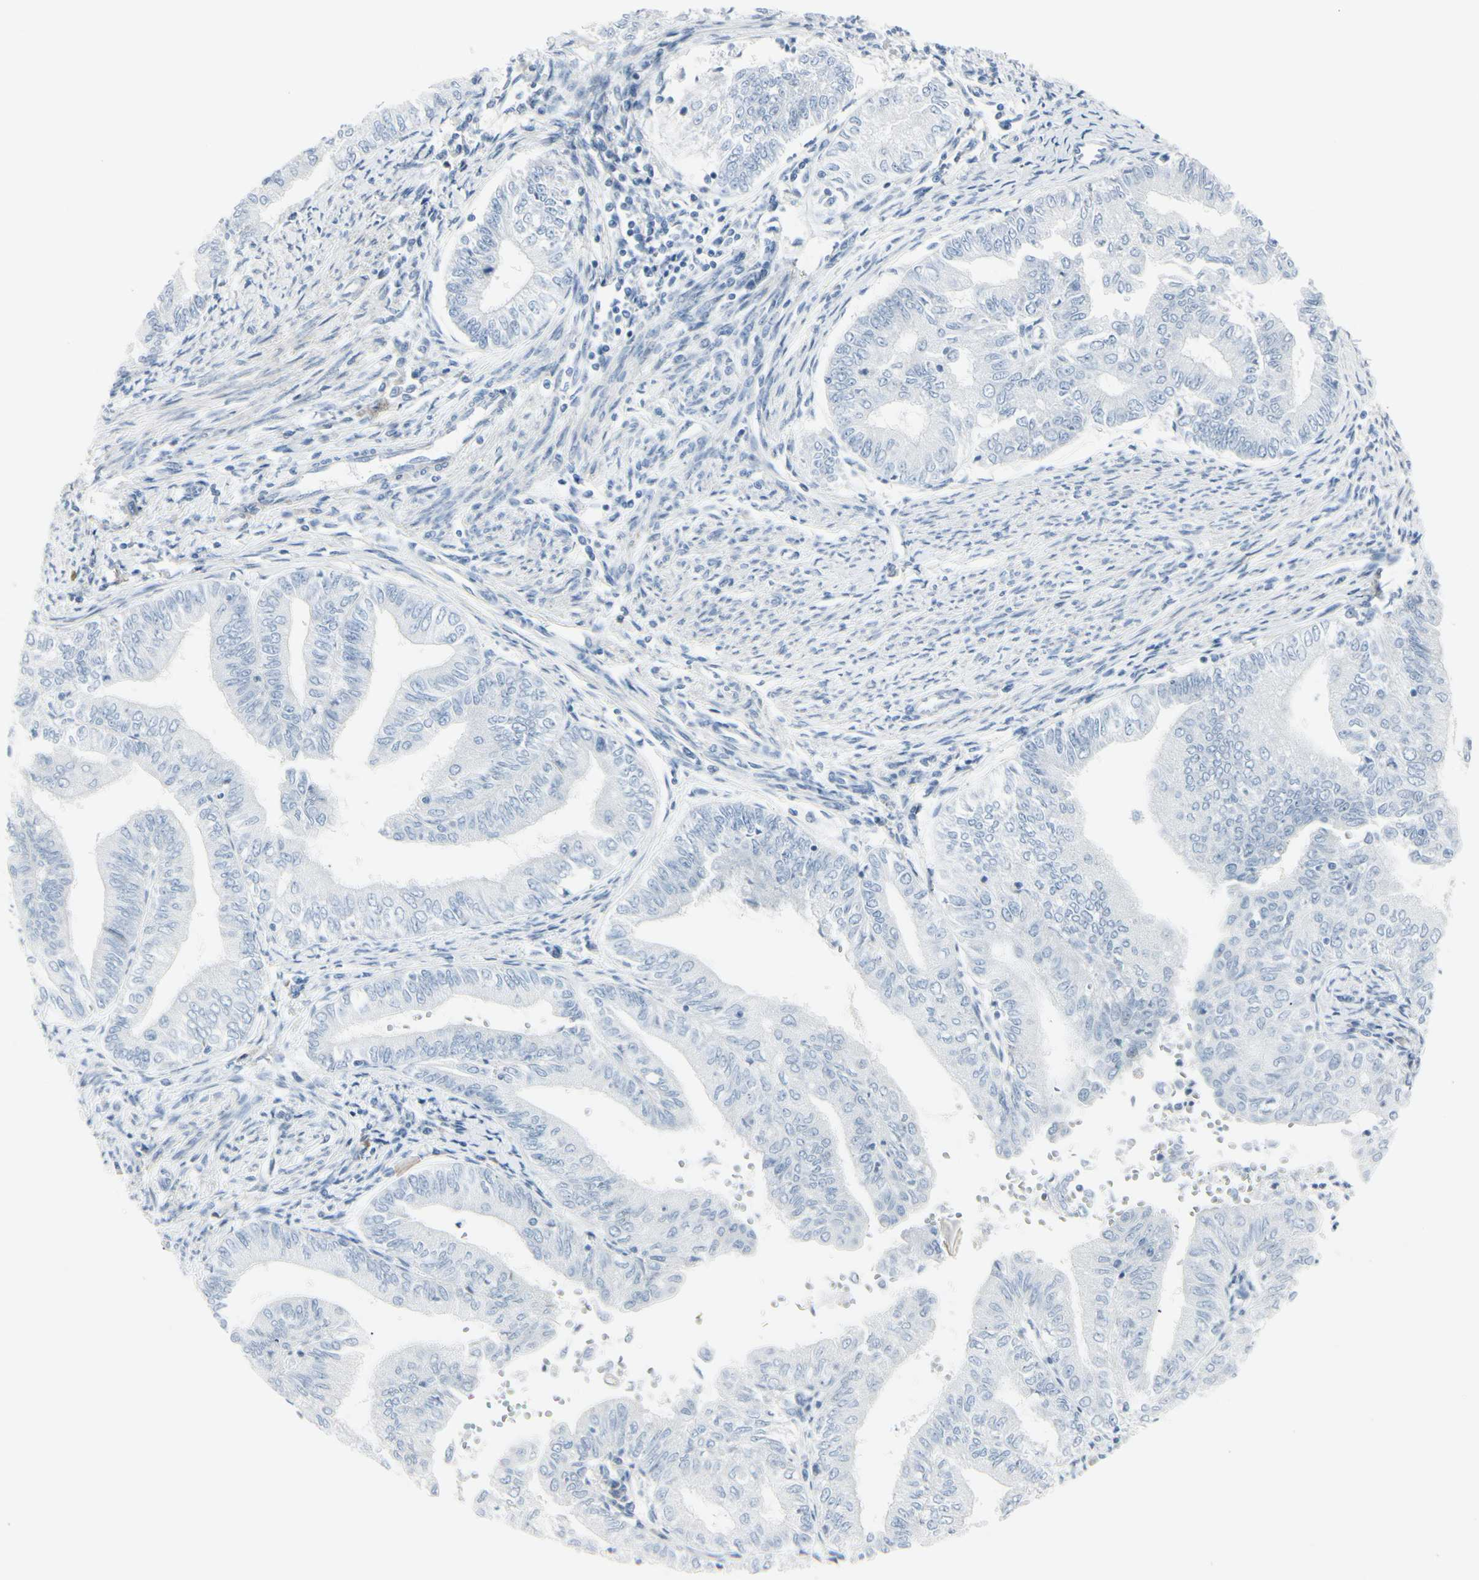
{"staining": {"intensity": "negative", "quantity": "none", "location": "none"}, "tissue": "endometrial cancer", "cell_type": "Tumor cells", "image_type": "cancer", "snomed": [{"axis": "morphology", "description": "Adenocarcinoma, NOS"}, {"axis": "topography", "description": "Endometrium"}], "caption": "This is an IHC histopathology image of human endometrial cancer (adenocarcinoma). There is no expression in tumor cells.", "gene": "CDHR5", "patient": {"sex": "female", "age": 66}}